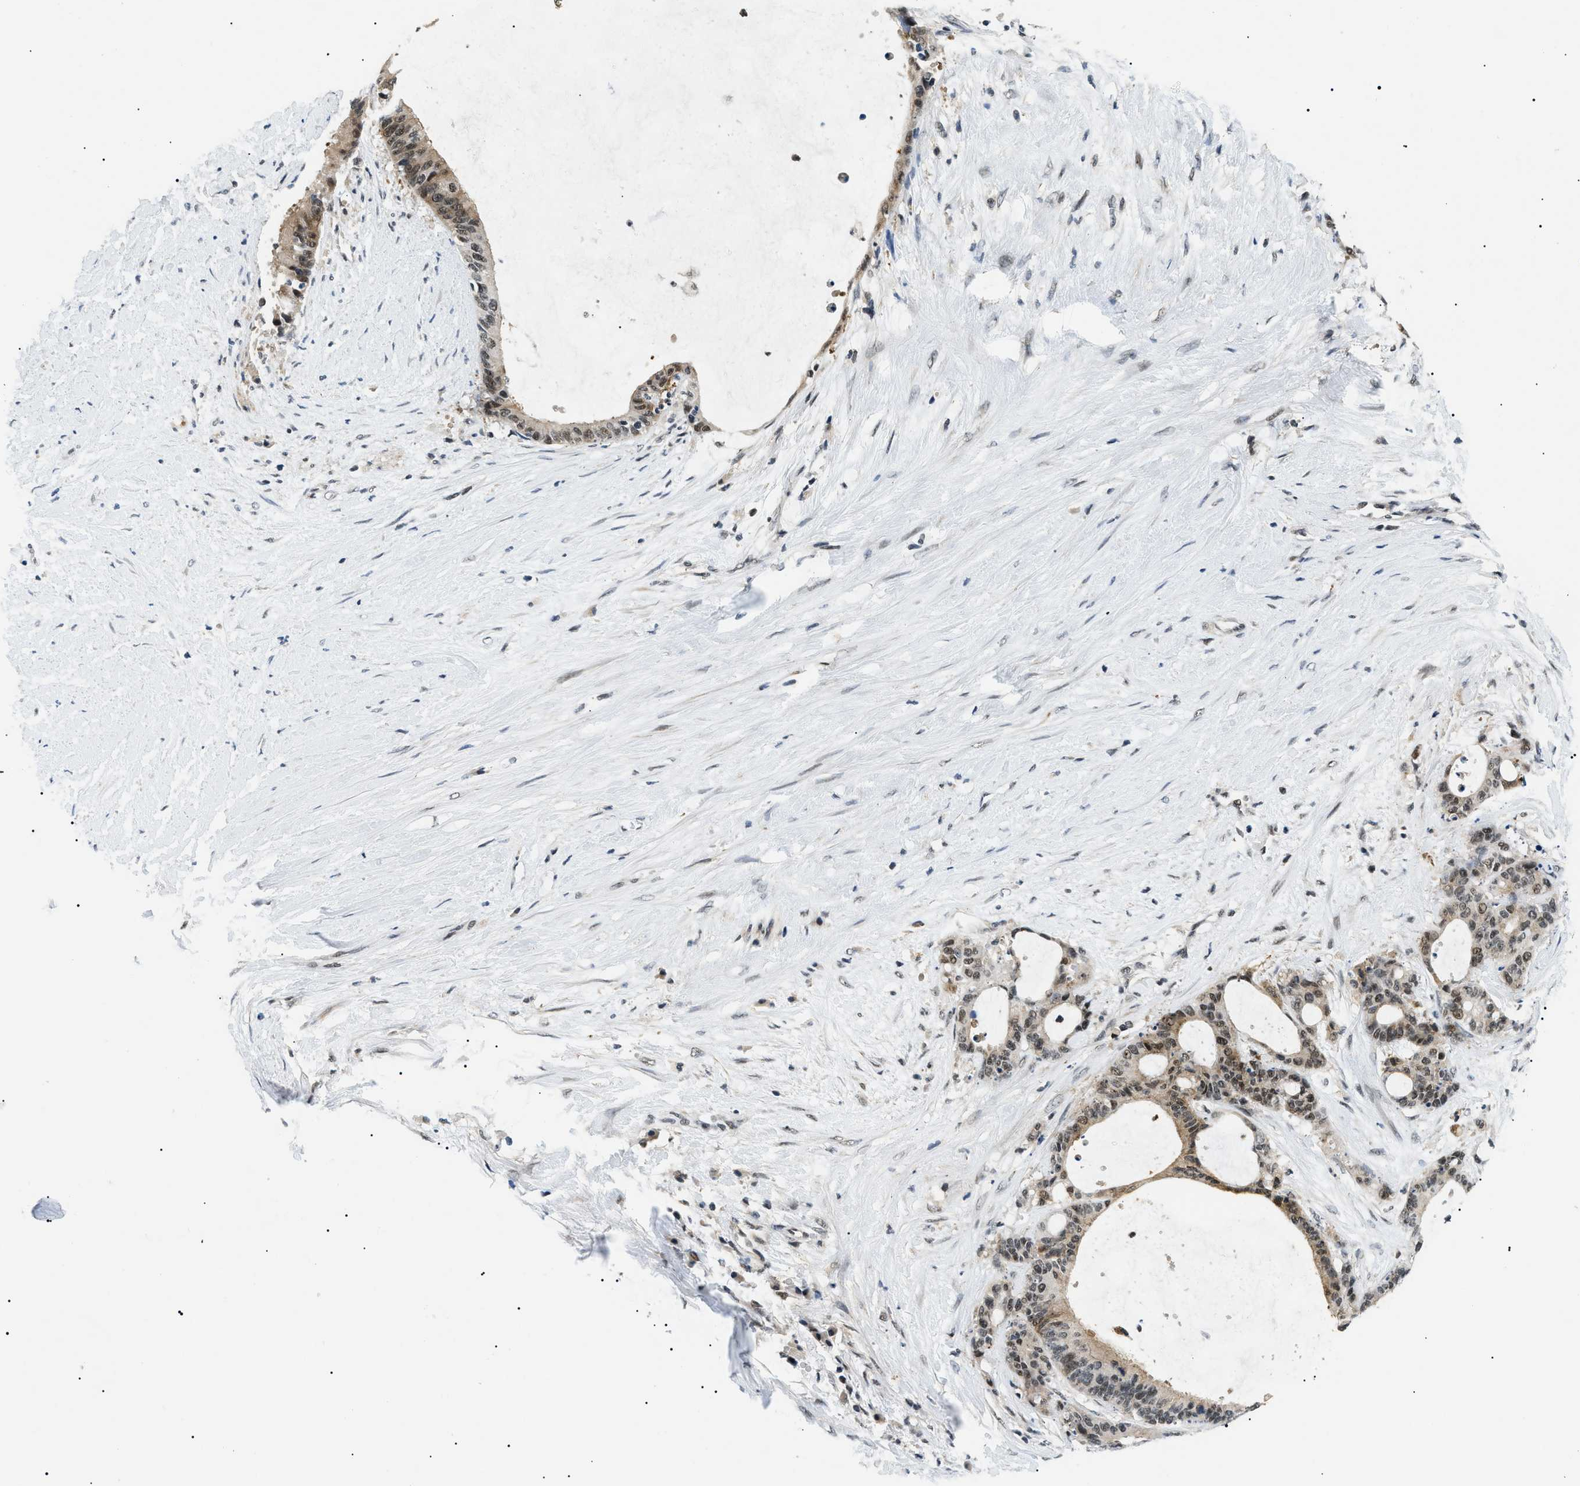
{"staining": {"intensity": "moderate", "quantity": ">75%", "location": "cytoplasmic/membranous,nuclear"}, "tissue": "liver cancer", "cell_type": "Tumor cells", "image_type": "cancer", "snomed": [{"axis": "morphology", "description": "Cholangiocarcinoma"}, {"axis": "topography", "description": "Liver"}], "caption": "Human cholangiocarcinoma (liver) stained for a protein (brown) displays moderate cytoplasmic/membranous and nuclear positive staining in approximately >75% of tumor cells.", "gene": "RBM15", "patient": {"sex": "female", "age": 73}}